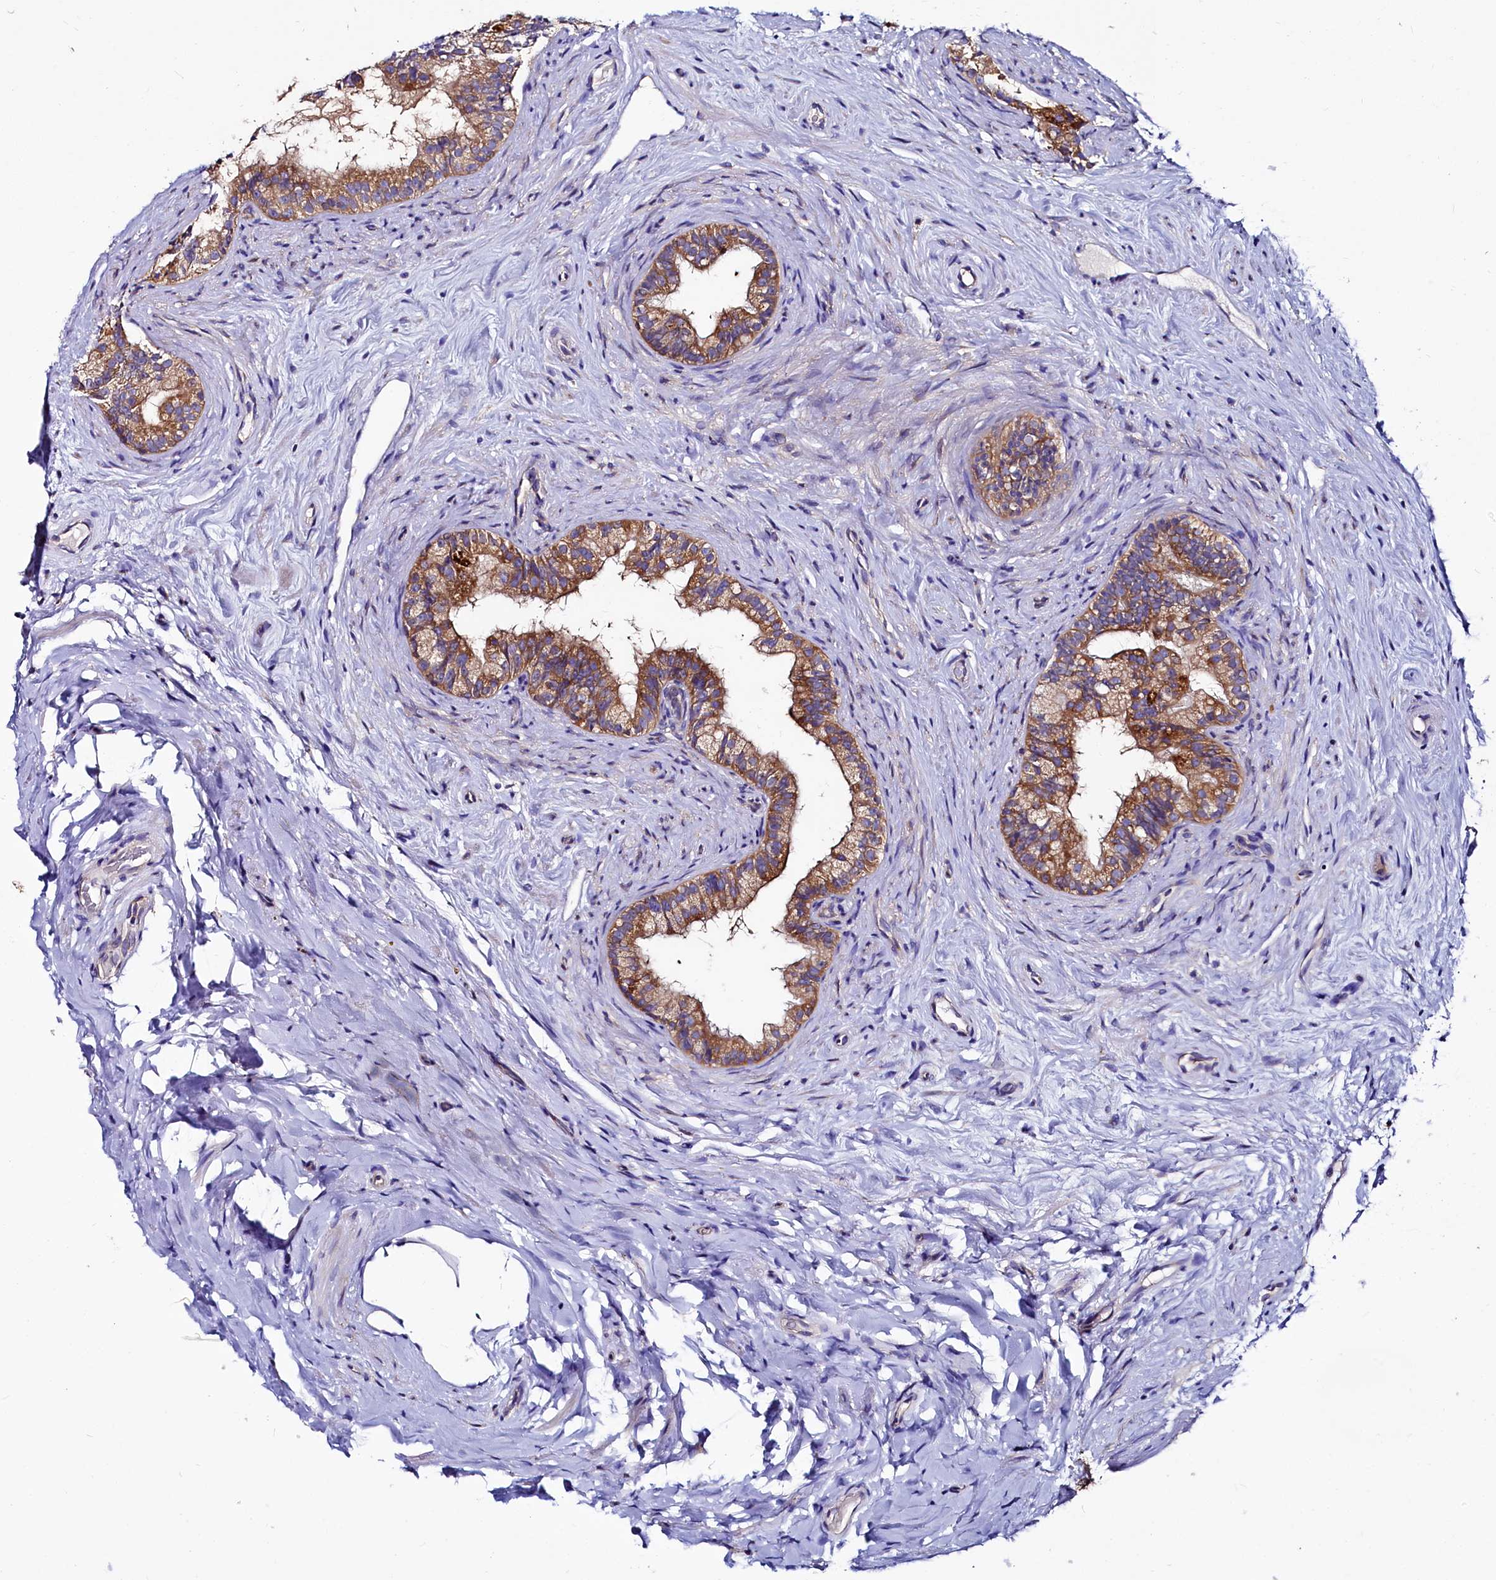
{"staining": {"intensity": "moderate", "quantity": ">75%", "location": "cytoplasmic/membranous"}, "tissue": "epididymis", "cell_type": "Glandular cells", "image_type": "normal", "snomed": [{"axis": "morphology", "description": "Normal tissue, NOS"}, {"axis": "topography", "description": "Epididymis"}], "caption": "Protein positivity by immunohistochemistry (IHC) exhibits moderate cytoplasmic/membranous staining in approximately >75% of glandular cells in normal epididymis.", "gene": "QARS1", "patient": {"sex": "male", "age": 84}}